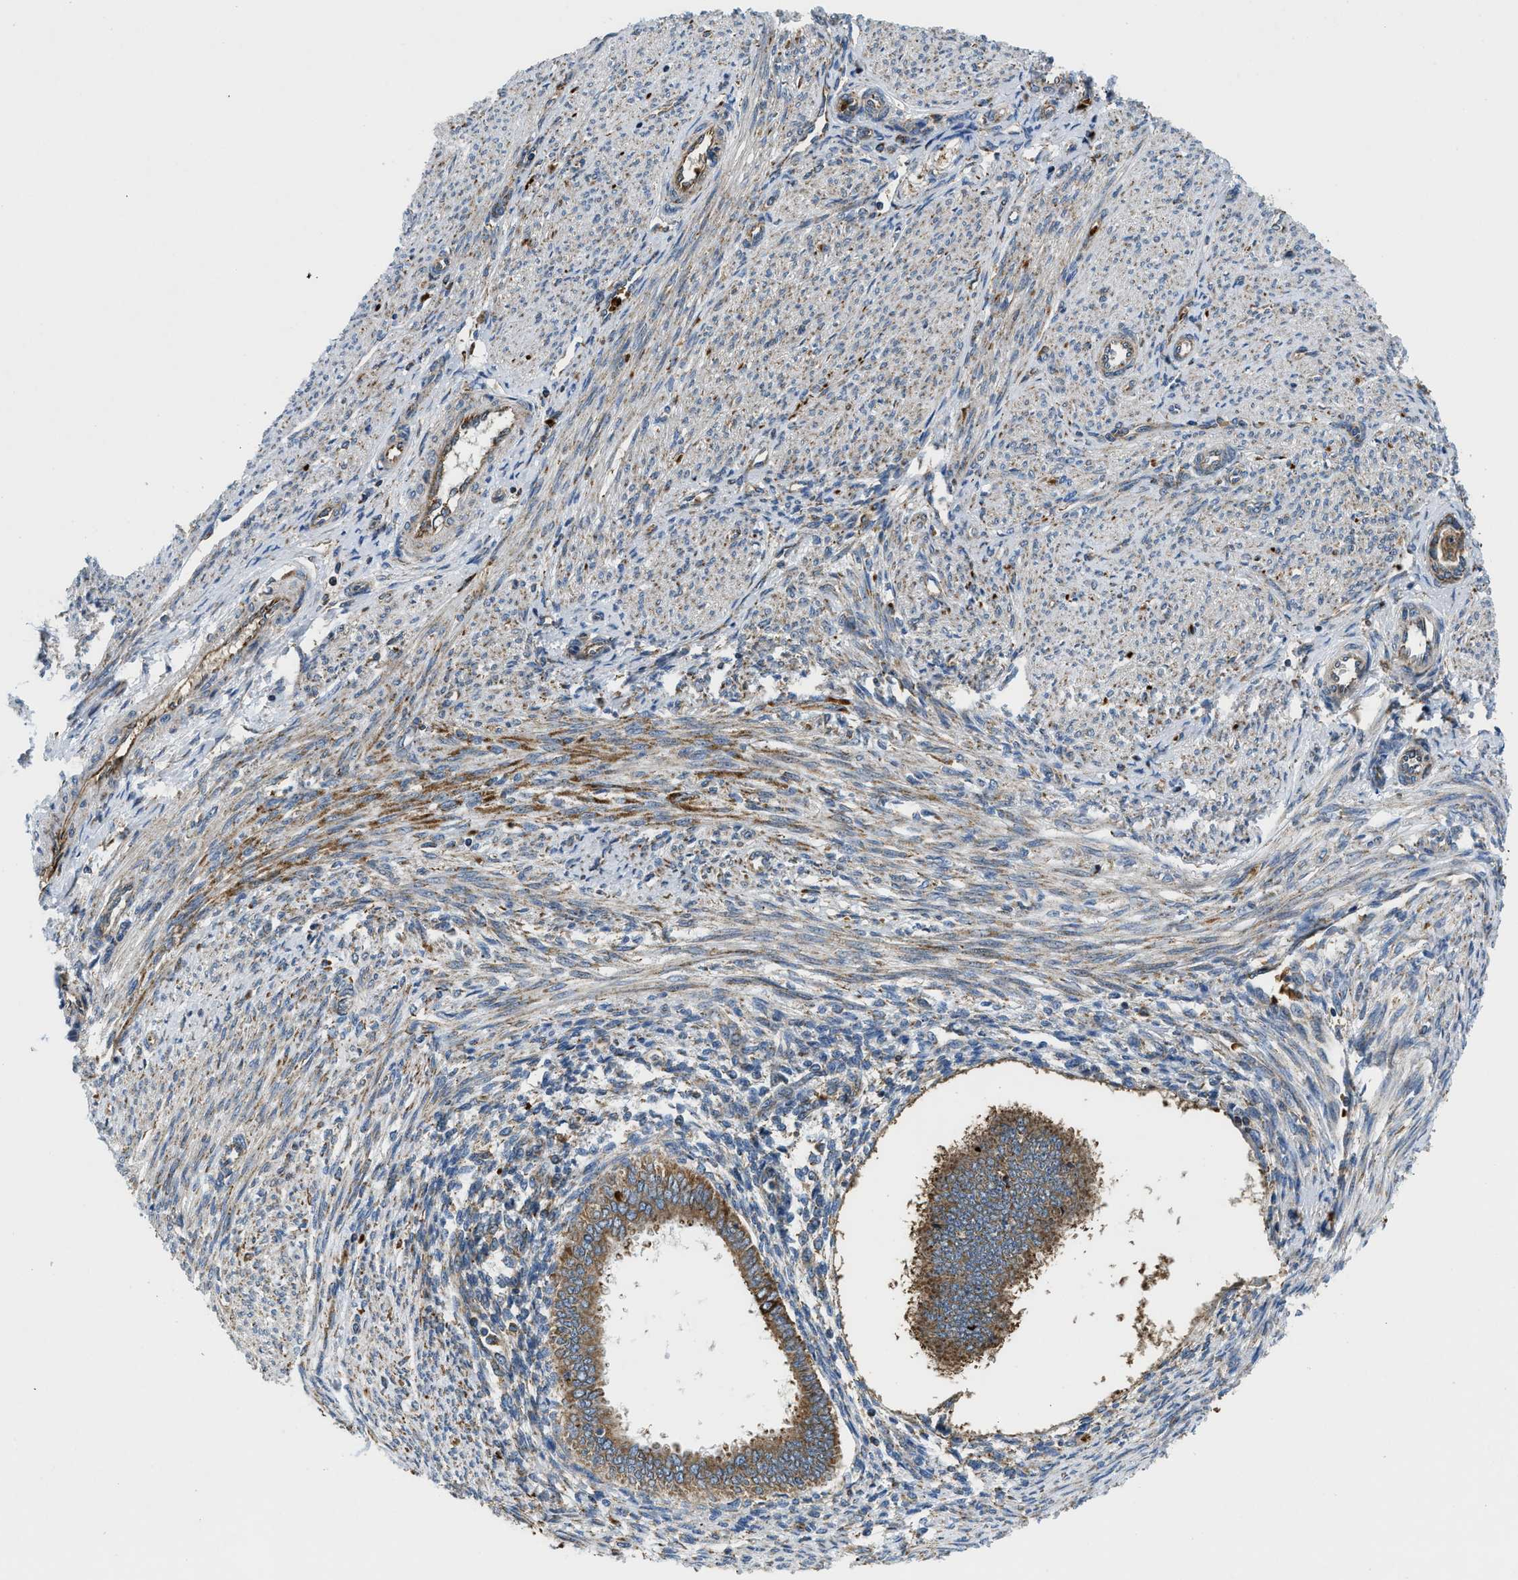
{"staining": {"intensity": "moderate", "quantity": ">75%", "location": "cytoplasmic/membranous"}, "tissue": "endometrial cancer", "cell_type": "Tumor cells", "image_type": "cancer", "snomed": [{"axis": "morphology", "description": "Adenocarcinoma, NOS"}, {"axis": "topography", "description": "Endometrium"}], "caption": "Tumor cells exhibit medium levels of moderate cytoplasmic/membranous expression in about >75% of cells in endometrial adenocarcinoma. The protein is stained brown, and the nuclei are stained in blue (DAB (3,3'-diaminobenzidine) IHC with brightfield microscopy, high magnification).", "gene": "CSPG4", "patient": {"sex": "female", "age": 58}}